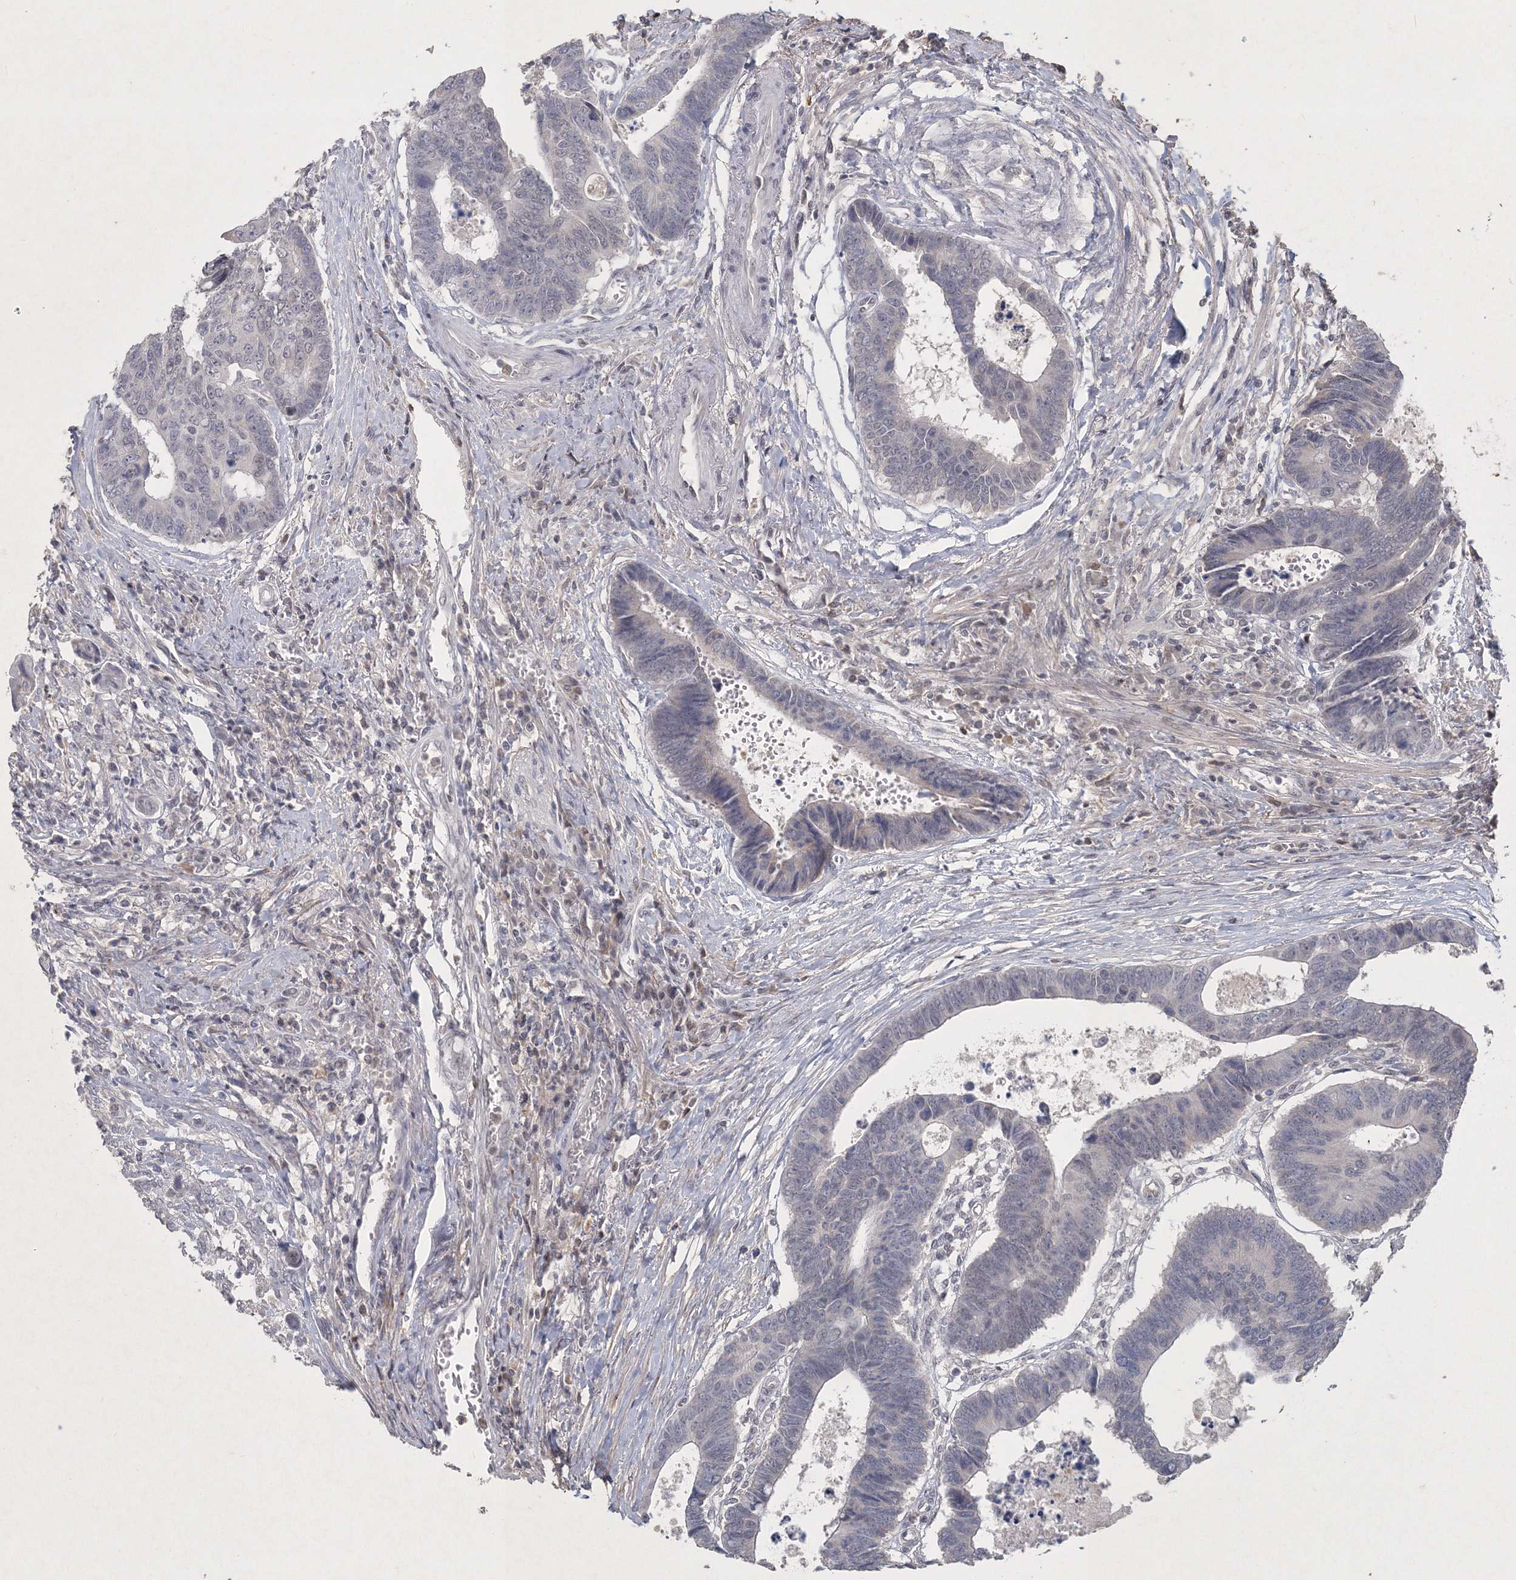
{"staining": {"intensity": "negative", "quantity": "none", "location": "none"}, "tissue": "colorectal cancer", "cell_type": "Tumor cells", "image_type": "cancer", "snomed": [{"axis": "morphology", "description": "Adenocarcinoma, NOS"}, {"axis": "topography", "description": "Rectum"}], "caption": "The immunohistochemistry image has no significant positivity in tumor cells of colorectal adenocarcinoma tissue.", "gene": "UIMC1", "patient": {"sex": "male", "age": 84}}